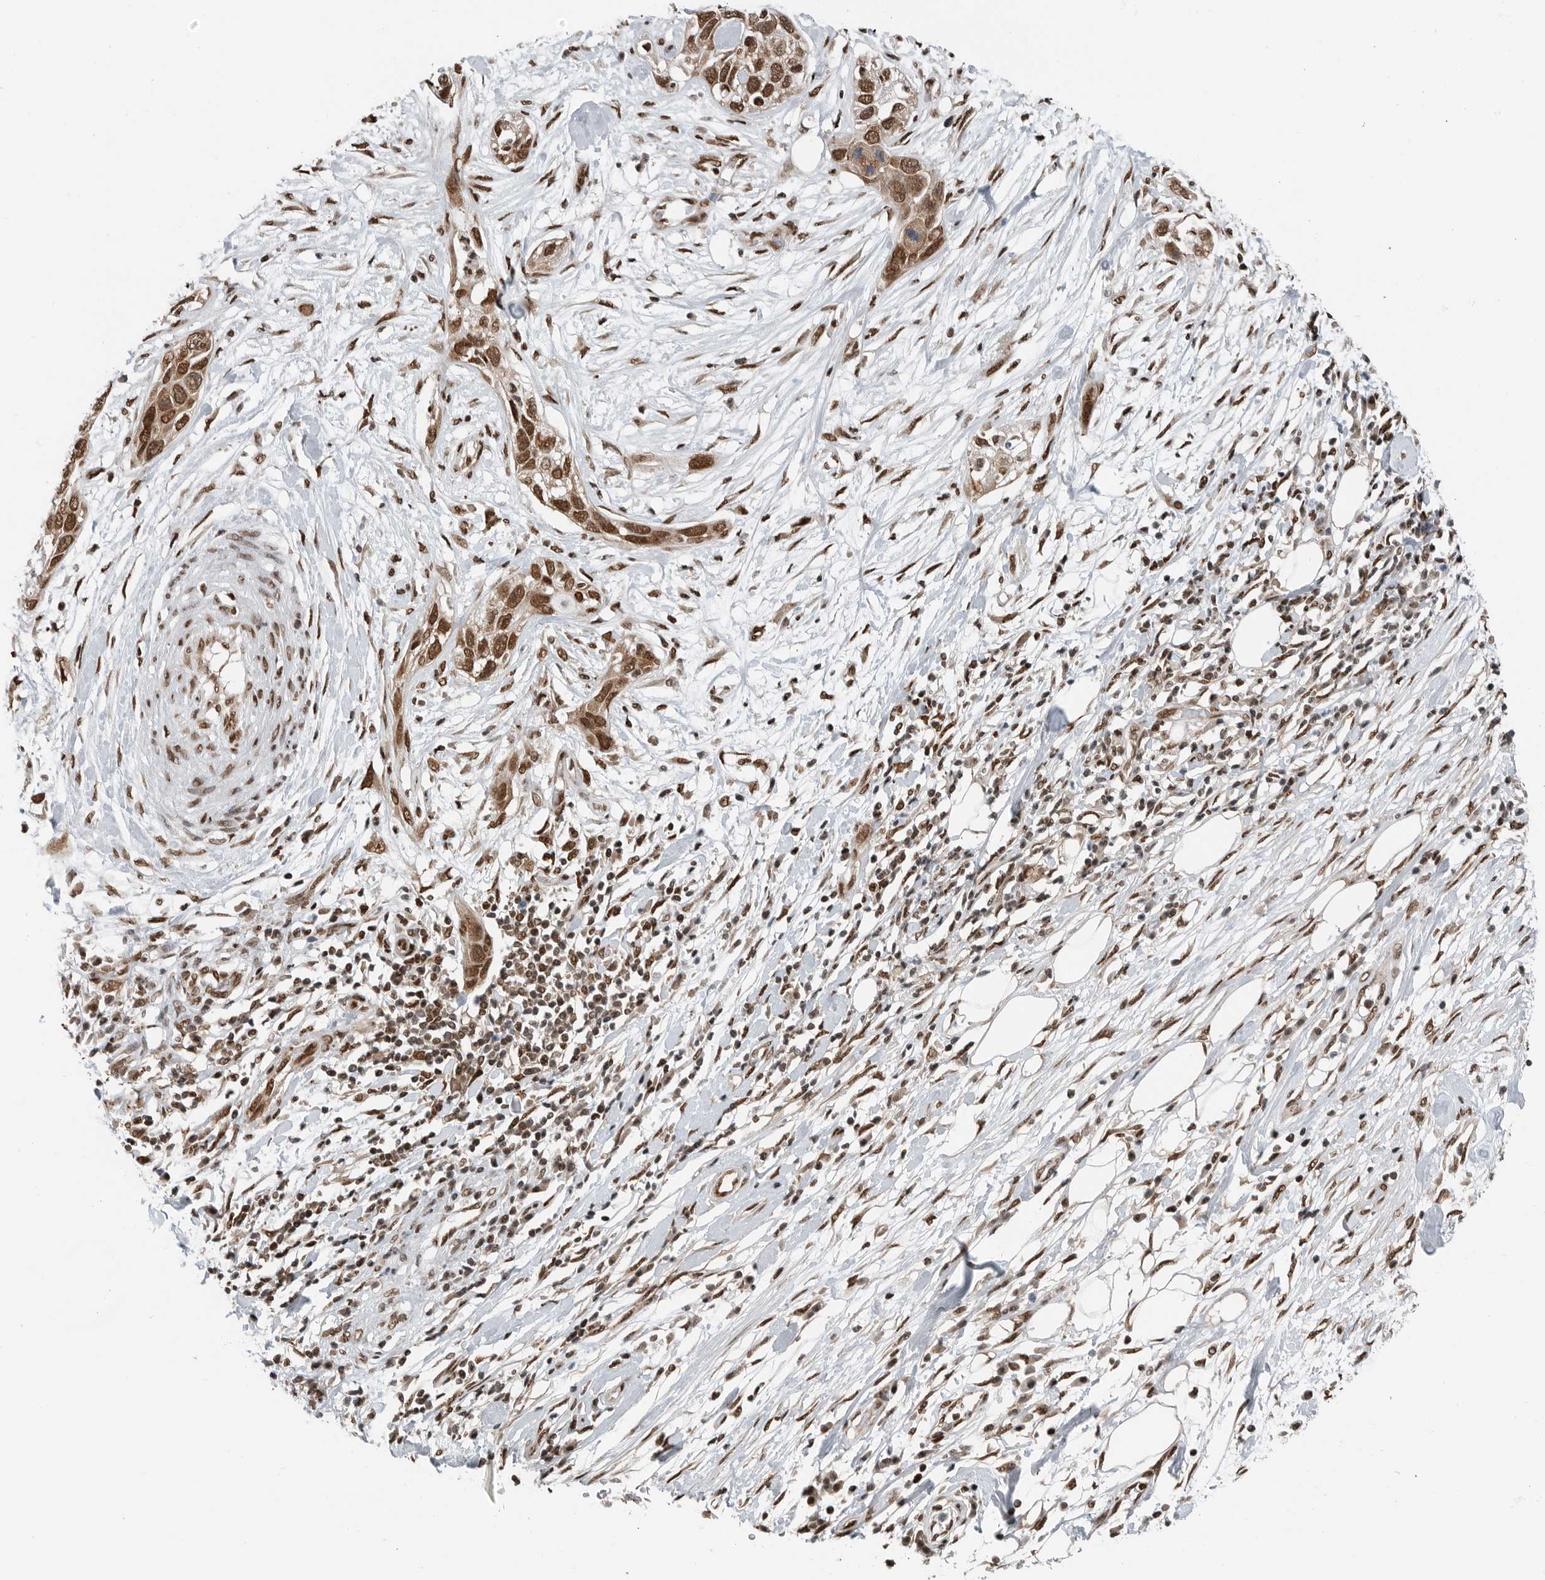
{"staining": {"intensity": "strong", "quantity": ">75%", "location": "nuclear"}, "tissue": "pancreatic cancer", "cell_type": "Tumor cells", "image_type": "cancer", "snomed": [{"axis": "morphology", "description": "Adenocarcinoma, NOS"}, {"axis": "topography", "description": "Pancreas"}], "caption": "A histopathology image of human adenocarcinoma (pancreatic) stained for a protein shows strong nuclear brown staining in tumor cells.", "gene": "BLZF1", "patient": {"sex": "female", "age": 60}}